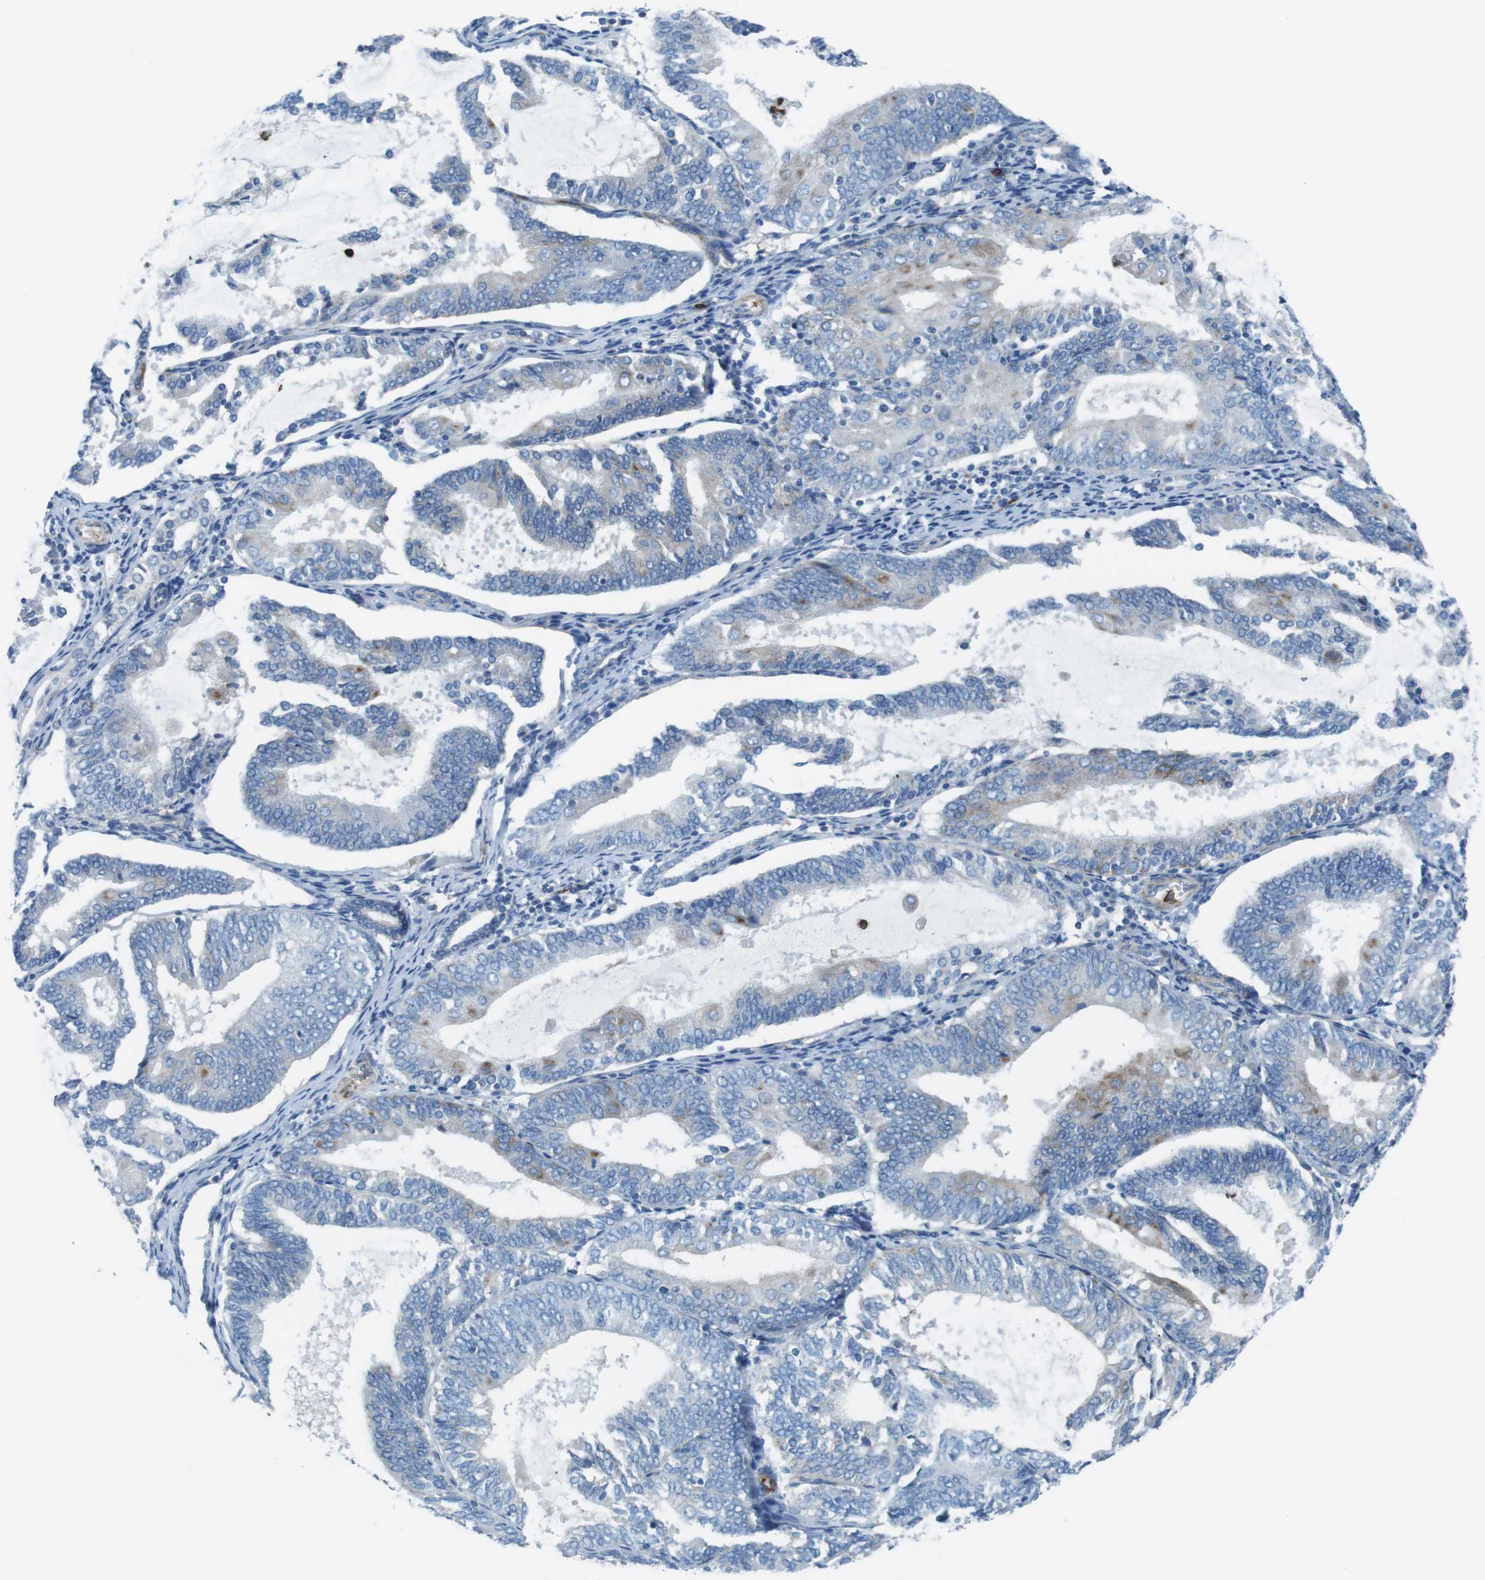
{"staining": {"intensity": "weak", "quantity": "<25%", "location": "cytoplasmic/membranous"}, "tissue": "endometrial cancer", "cell_type": "Tumor cells", "image_type": "cancer", "snomed": [{"axis": "morphology", "description": "Adenocarcinoma, NOS"}, {"axis": "topography", "description": "Endometrium"}], "caption": "The photomicrograph displays no significant expression in tumor cells of endometrial cancer (adenocarcinoma).", "gene": "EMP2", "patient": {"sex": "female", "age": 81}}